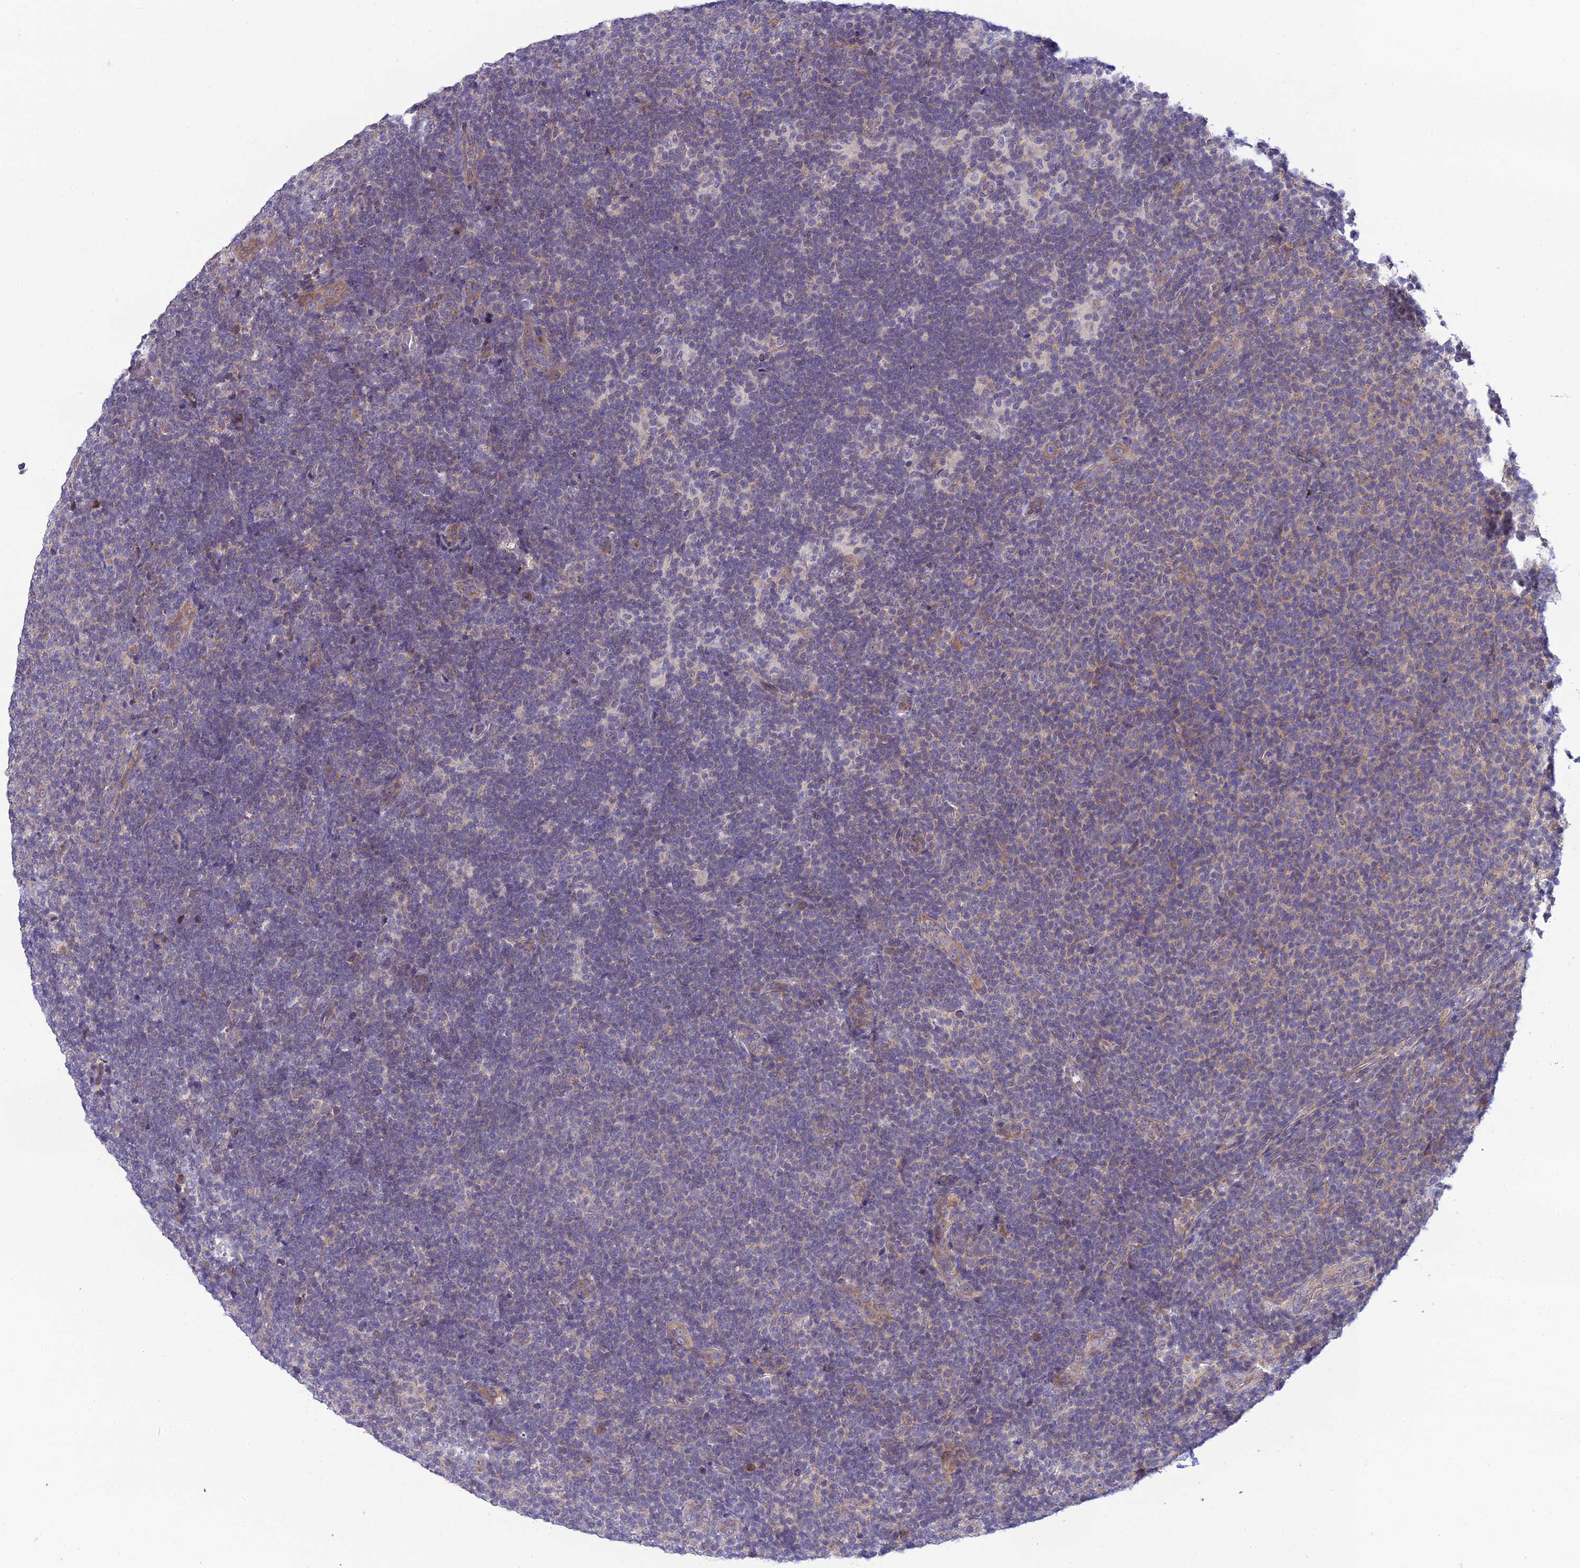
{"staining": {"intensity": "negative", "quantity": "none", "location": "none"}, "tissue": "lymphoma", "cell_type": "Tumor cells", "image_type": "cancer", "snomed": [{"axis": "morphology", "description": "Malignant lymphoma, non-Hodgkin's type, Low grade"}, {"axis": "topography", "description": "Lymph node"}], "caption": "This is a histopathology image of IHC staining of lymphoma, which shows no positivity in tumor cells. (DAB IHC visualized using brightfield microscopy, high magnification).", "gene": "CLCN7", "patient": {"sex": "male", "age": 66}}